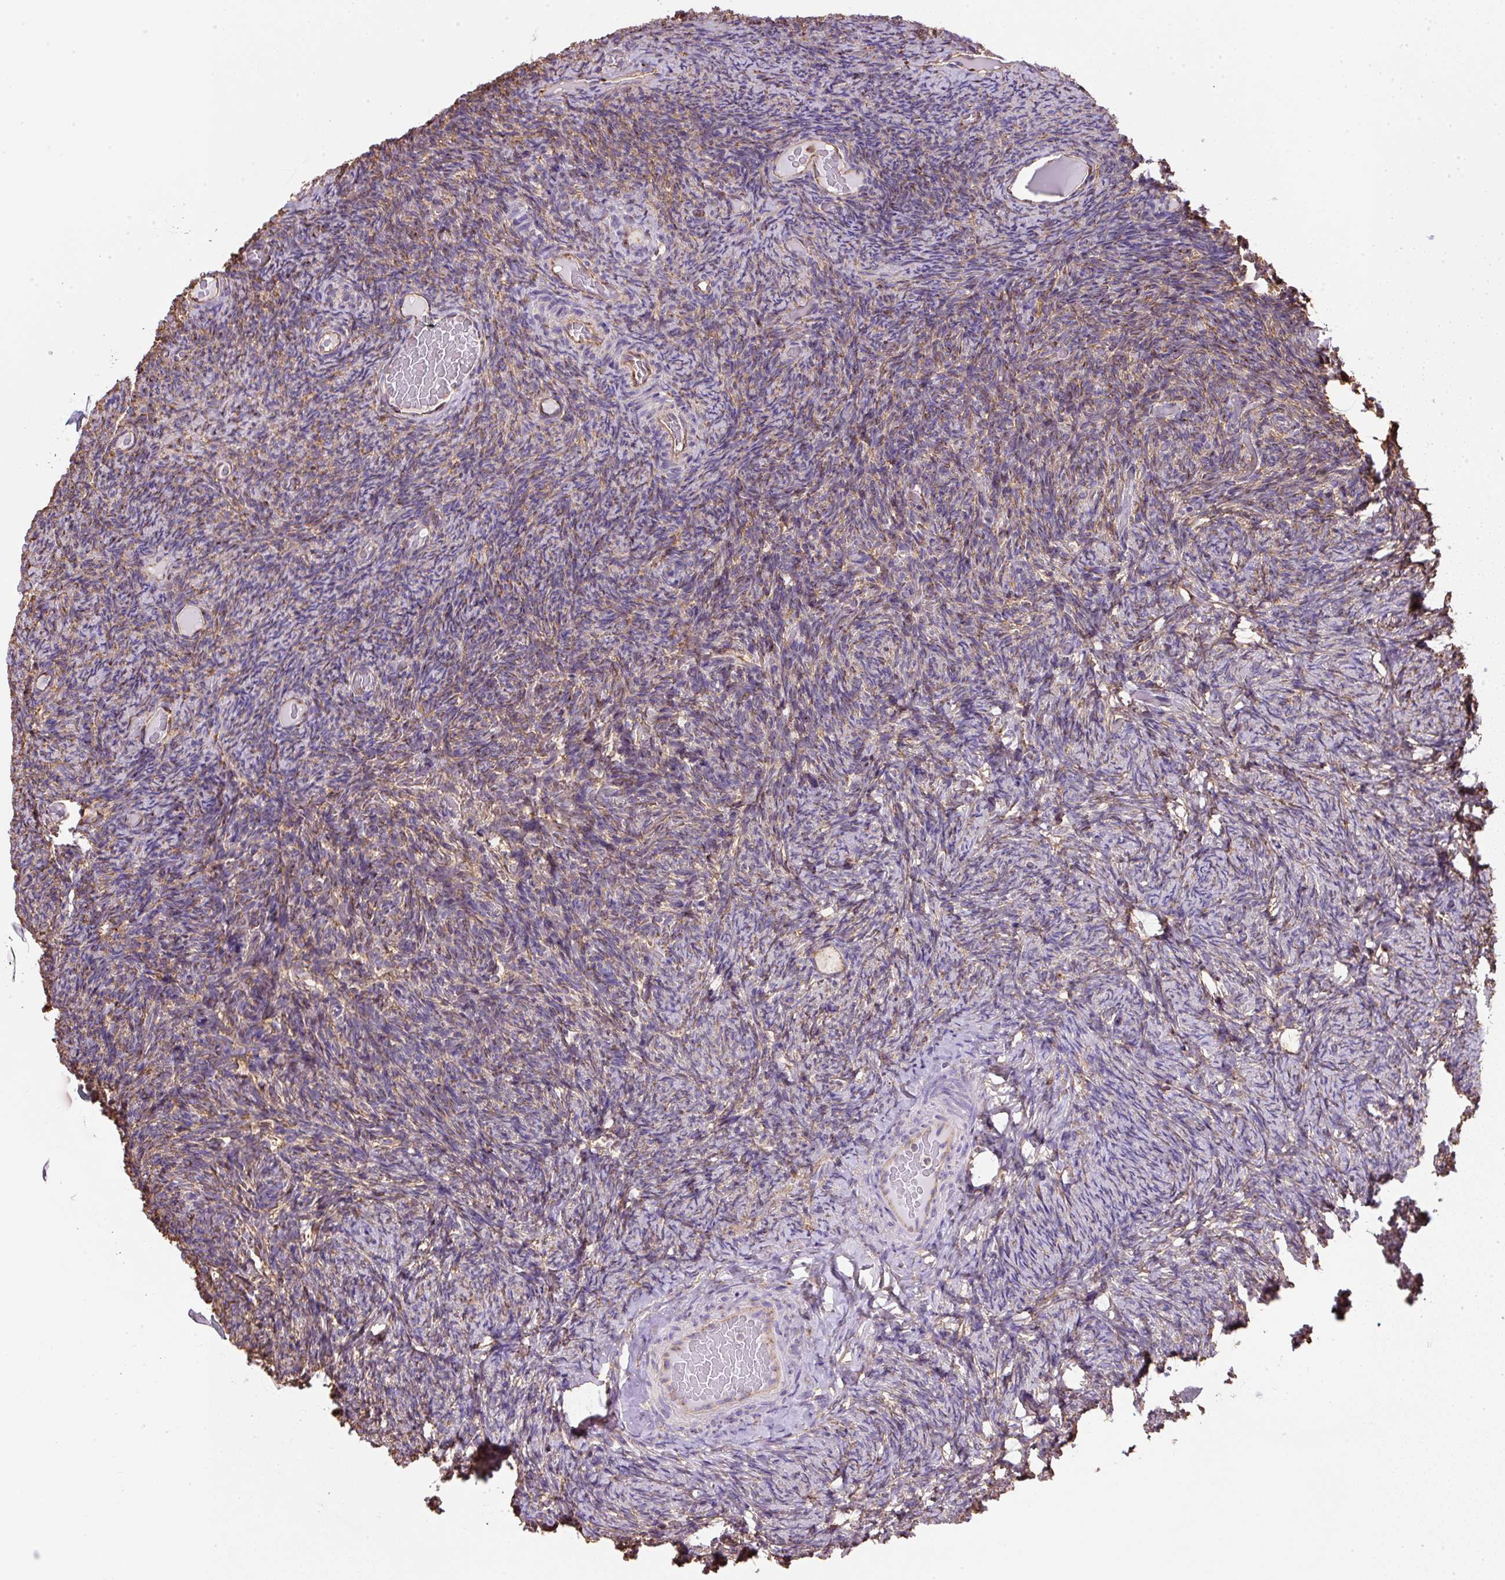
{"staining": {"intensity": "weak", "quantity": ">75%", "location": "cytoplasmic/membranous"}, "tissue": "ovary", "cell_type": "Follicle cells", "image_type": "normal", "snomed": [{"axis": "morphology", "description": "Normal tissue, NOS"}, {"axis": "topography", "description": "Ovary"}], "caption": "IHC (DAB) staining of benign human ovary shows weak cytoplasmic/membranous protein staining in about >75% of follicle cells. The protein of interest is stained brown, and the nuclei are stained in blue (DAB IHC with brightfield microscopy, high magnification).", "gene": "MAGEB5", "patient": {"sex": "female", "age": 34}}